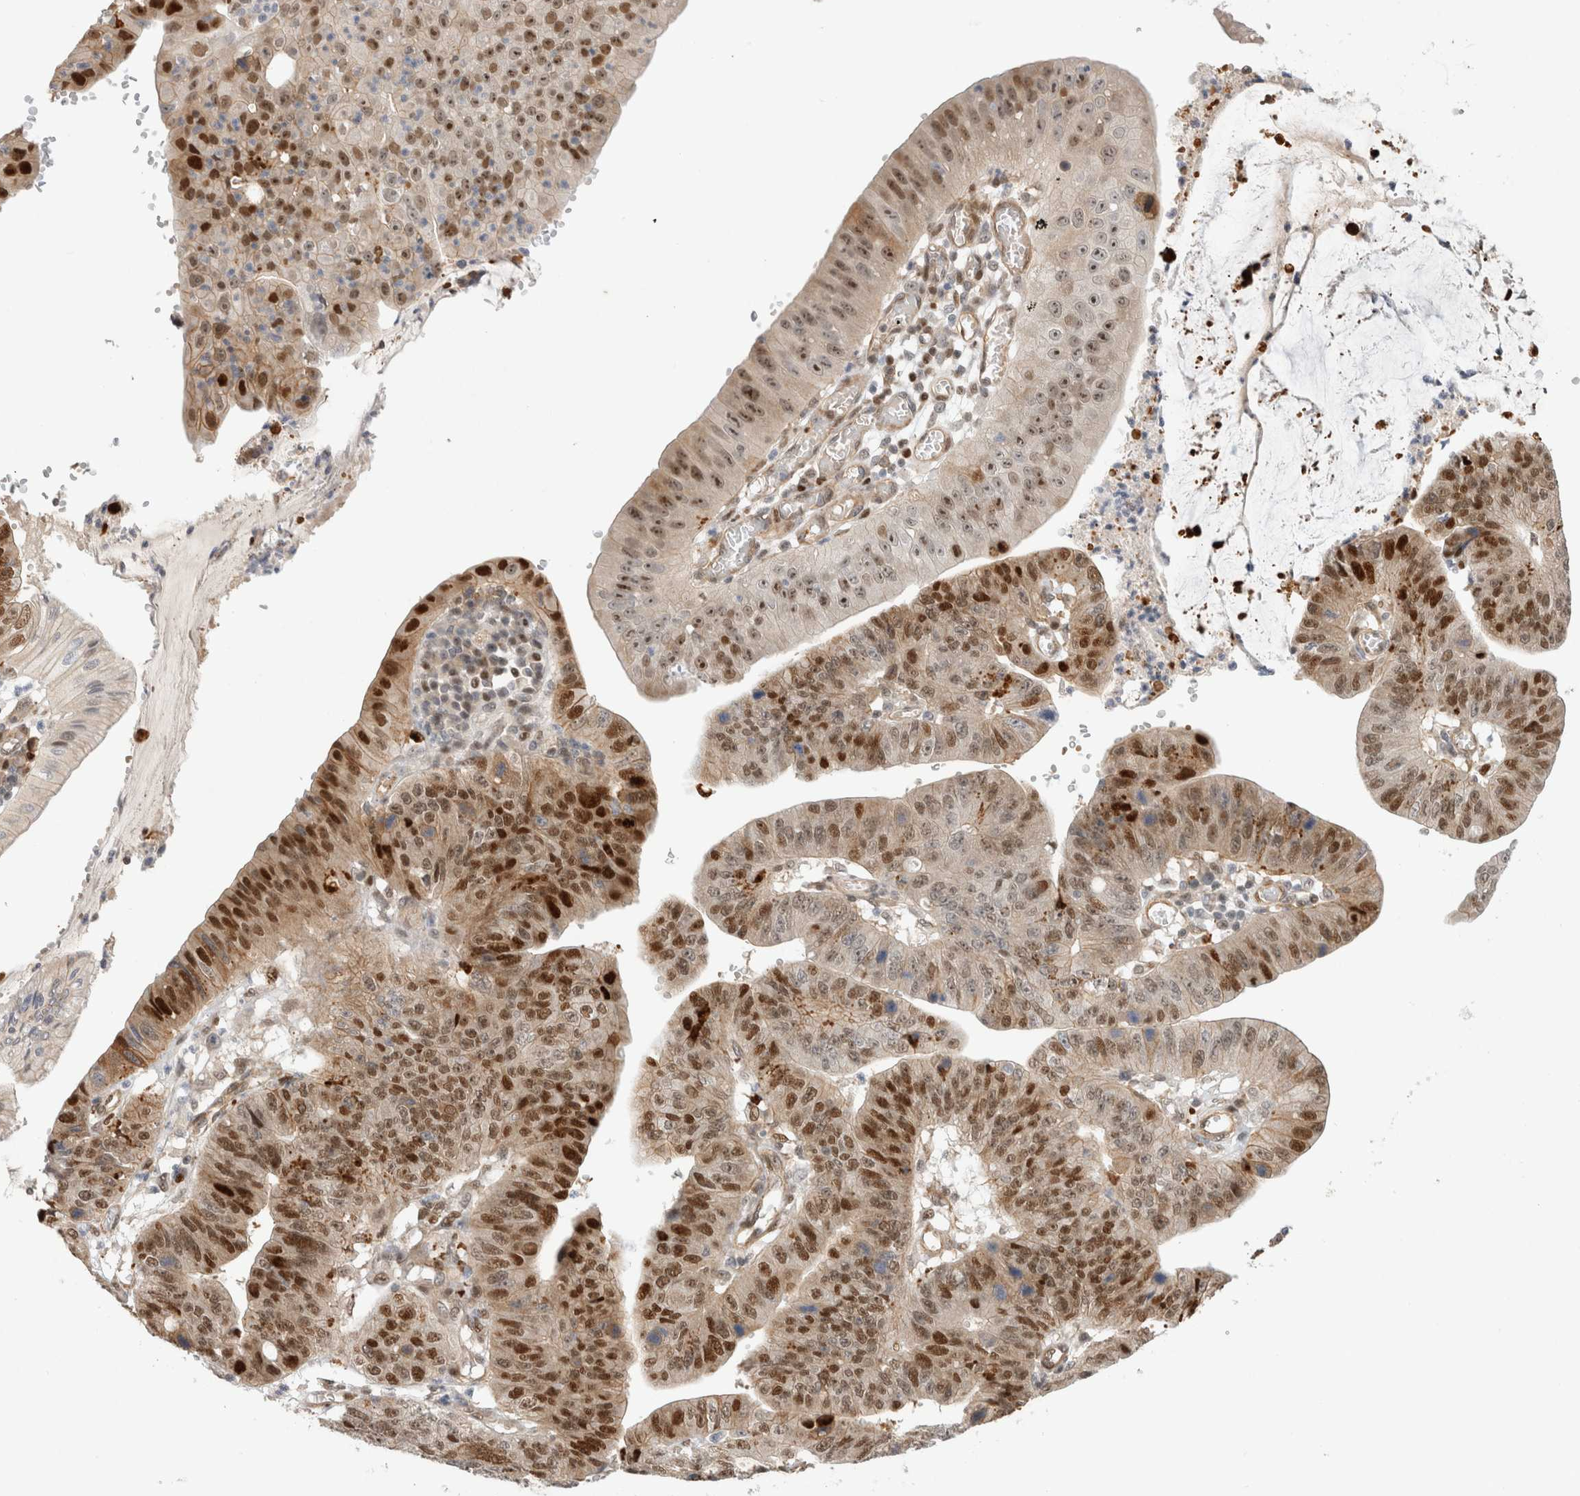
{"staining": {"intensity": "strong", "quantity": ">75%", "location": "nuclear"}, "tissue": "stomach cancer", "cell_type": "Tumor cells", "image_type": "cancer", "snomed": [{"axis": "morphology", "description": "Adenocarcinoma, NOS"}, {"axis": "topography", "description": "Stomach"}], "caption": "This photomicrograph exhibits IHC staining of human adenocarcinoma (stomach), with high strong nuclear staining in about >75% of tumor cells.", "gene": "TCF4", "patient": {"sex": "male", "age": 59}}